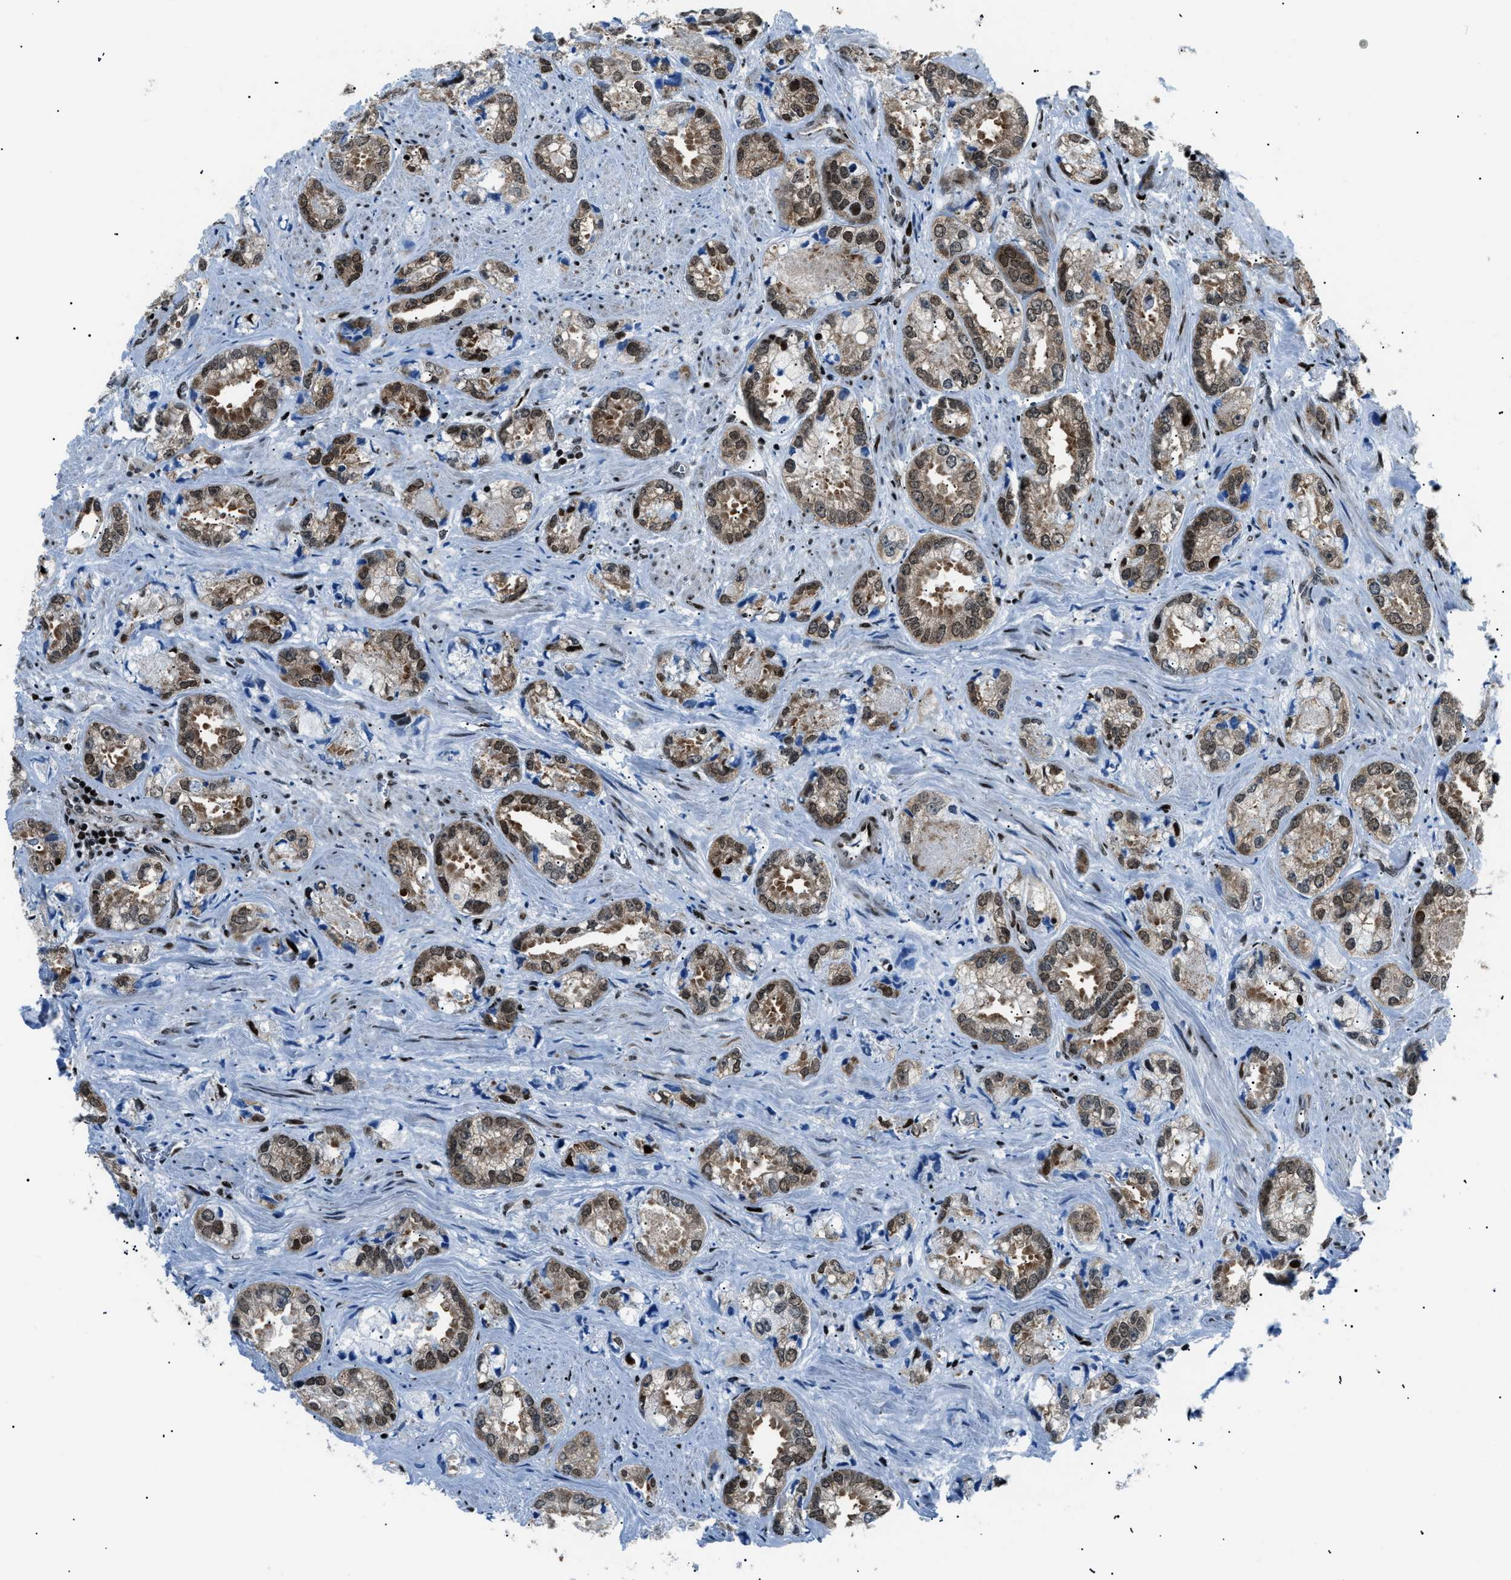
{"staining": {"intensity": "moderate", "quantity": ">75%", "location": "nuclear"}, "tissue": "prostate cancer", "cell_type": "Tumor cells", "image_type": "cancer", "snomed": [{"axis": "morphology", "description": "Adenocarcinoma, High grade"}, {"axis": "topography", "description": "Prostate"}], "caption": "This is an image of immunohistochemistry (IHC) staining of prostate cancer, which shows moderate staining in the nuclear of tumor cells.", "gene": "HNRNPK", "patient": {"sex": "male", "age": 61}}